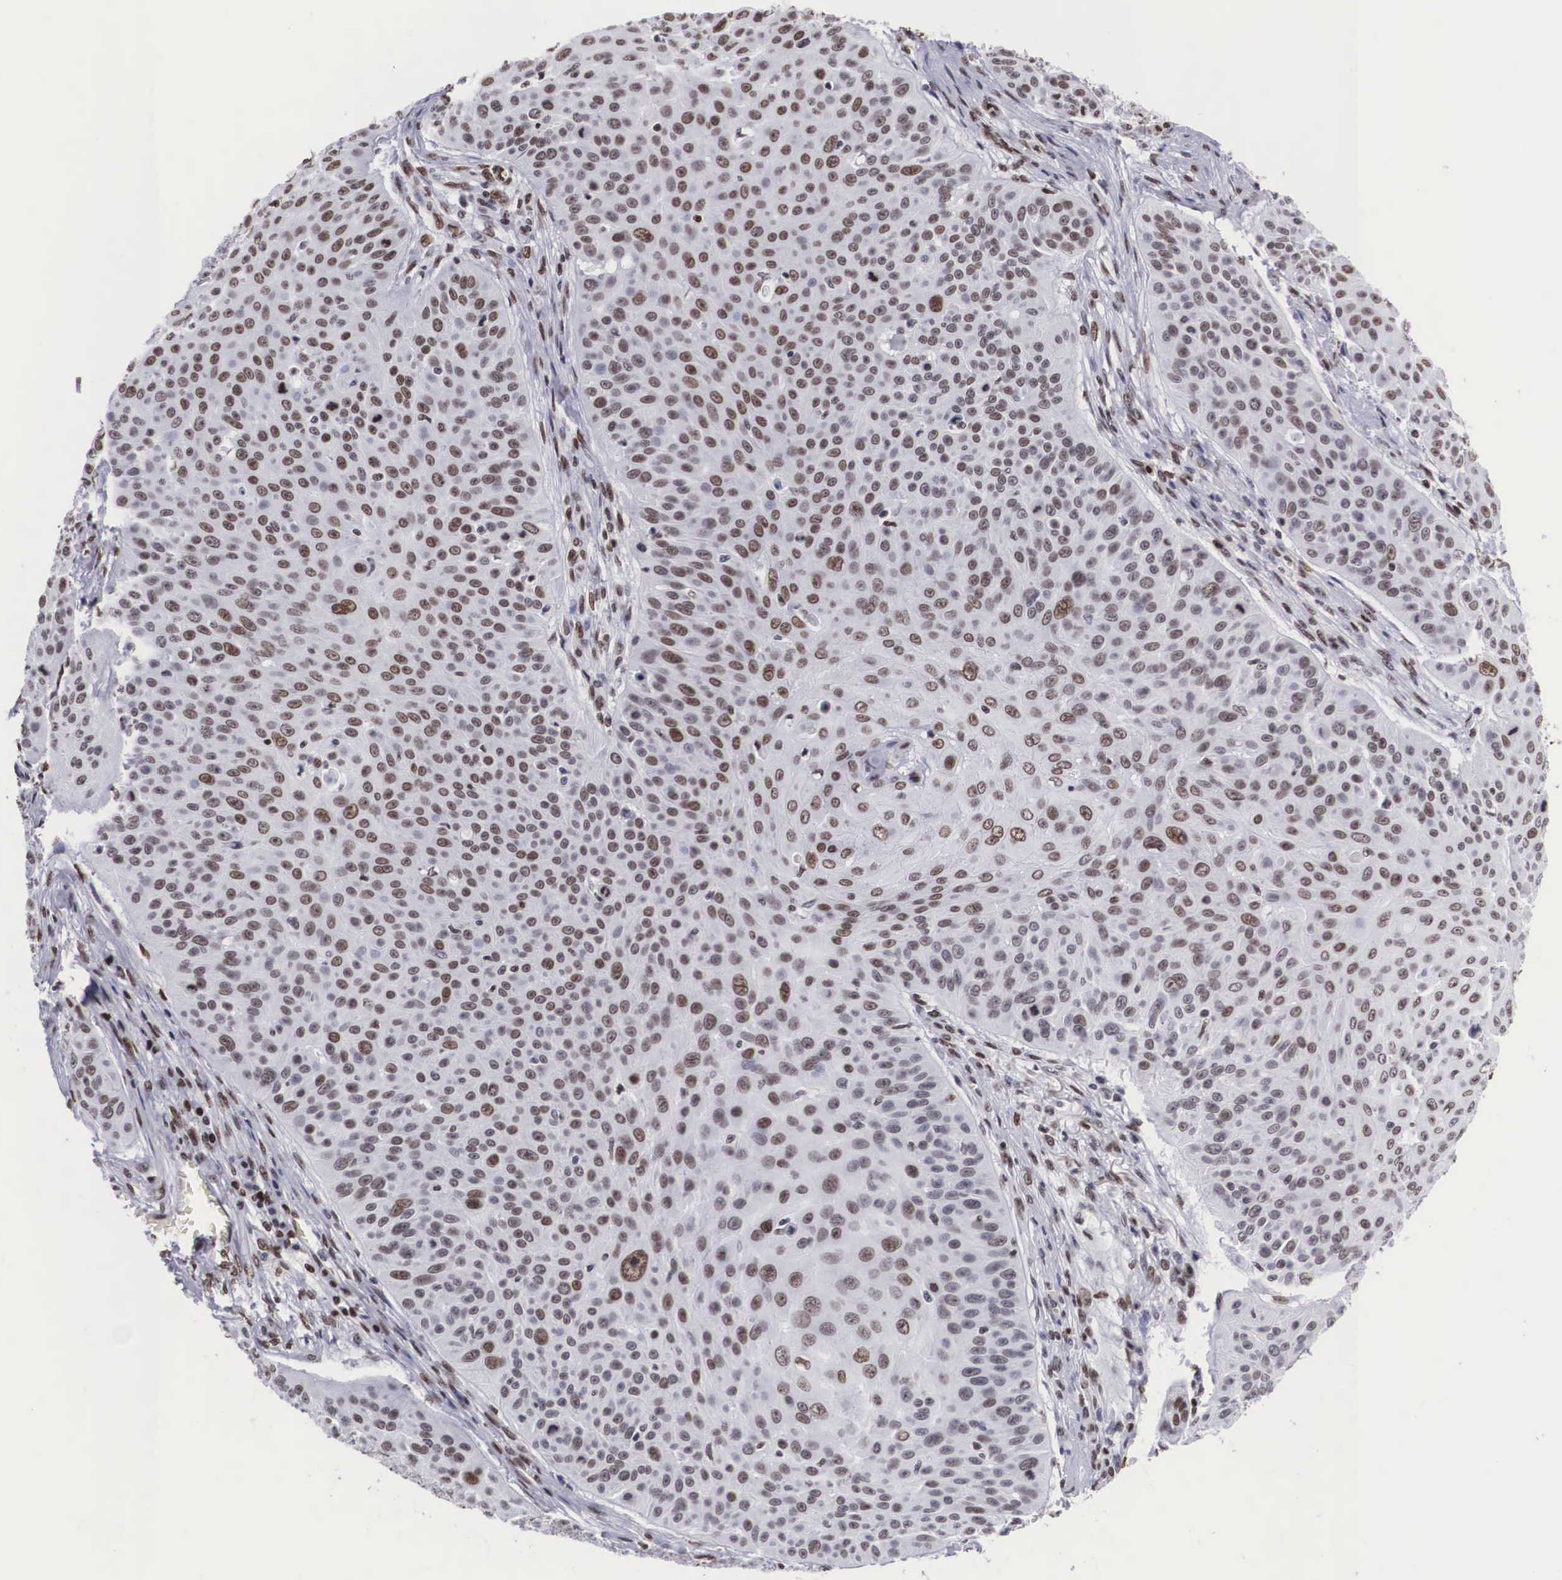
{"staining": {"intensity": "moderate", "quantity": ">75%", "location": "nuclear"}, "tissue": "skin cancer", "cell_type": "Tumor cells", "image_type": "cancer", "snomed": [{"axis": "morphology", "description": "Squamous cell carcinoma, NOS"}, {"axis": "topography", "description": "Skin"}], "caption": "Immunohistochemistry (IHC) histopathology image of neoplastic tissue: skin cancer stained using IHC shows medium levels of moderate protein expression localized specifically in the nuclear of tumor cells, appearing as a nuclear brown color.", "gene": "MECP2", "patient": {"sex": "male", "age": 82}}